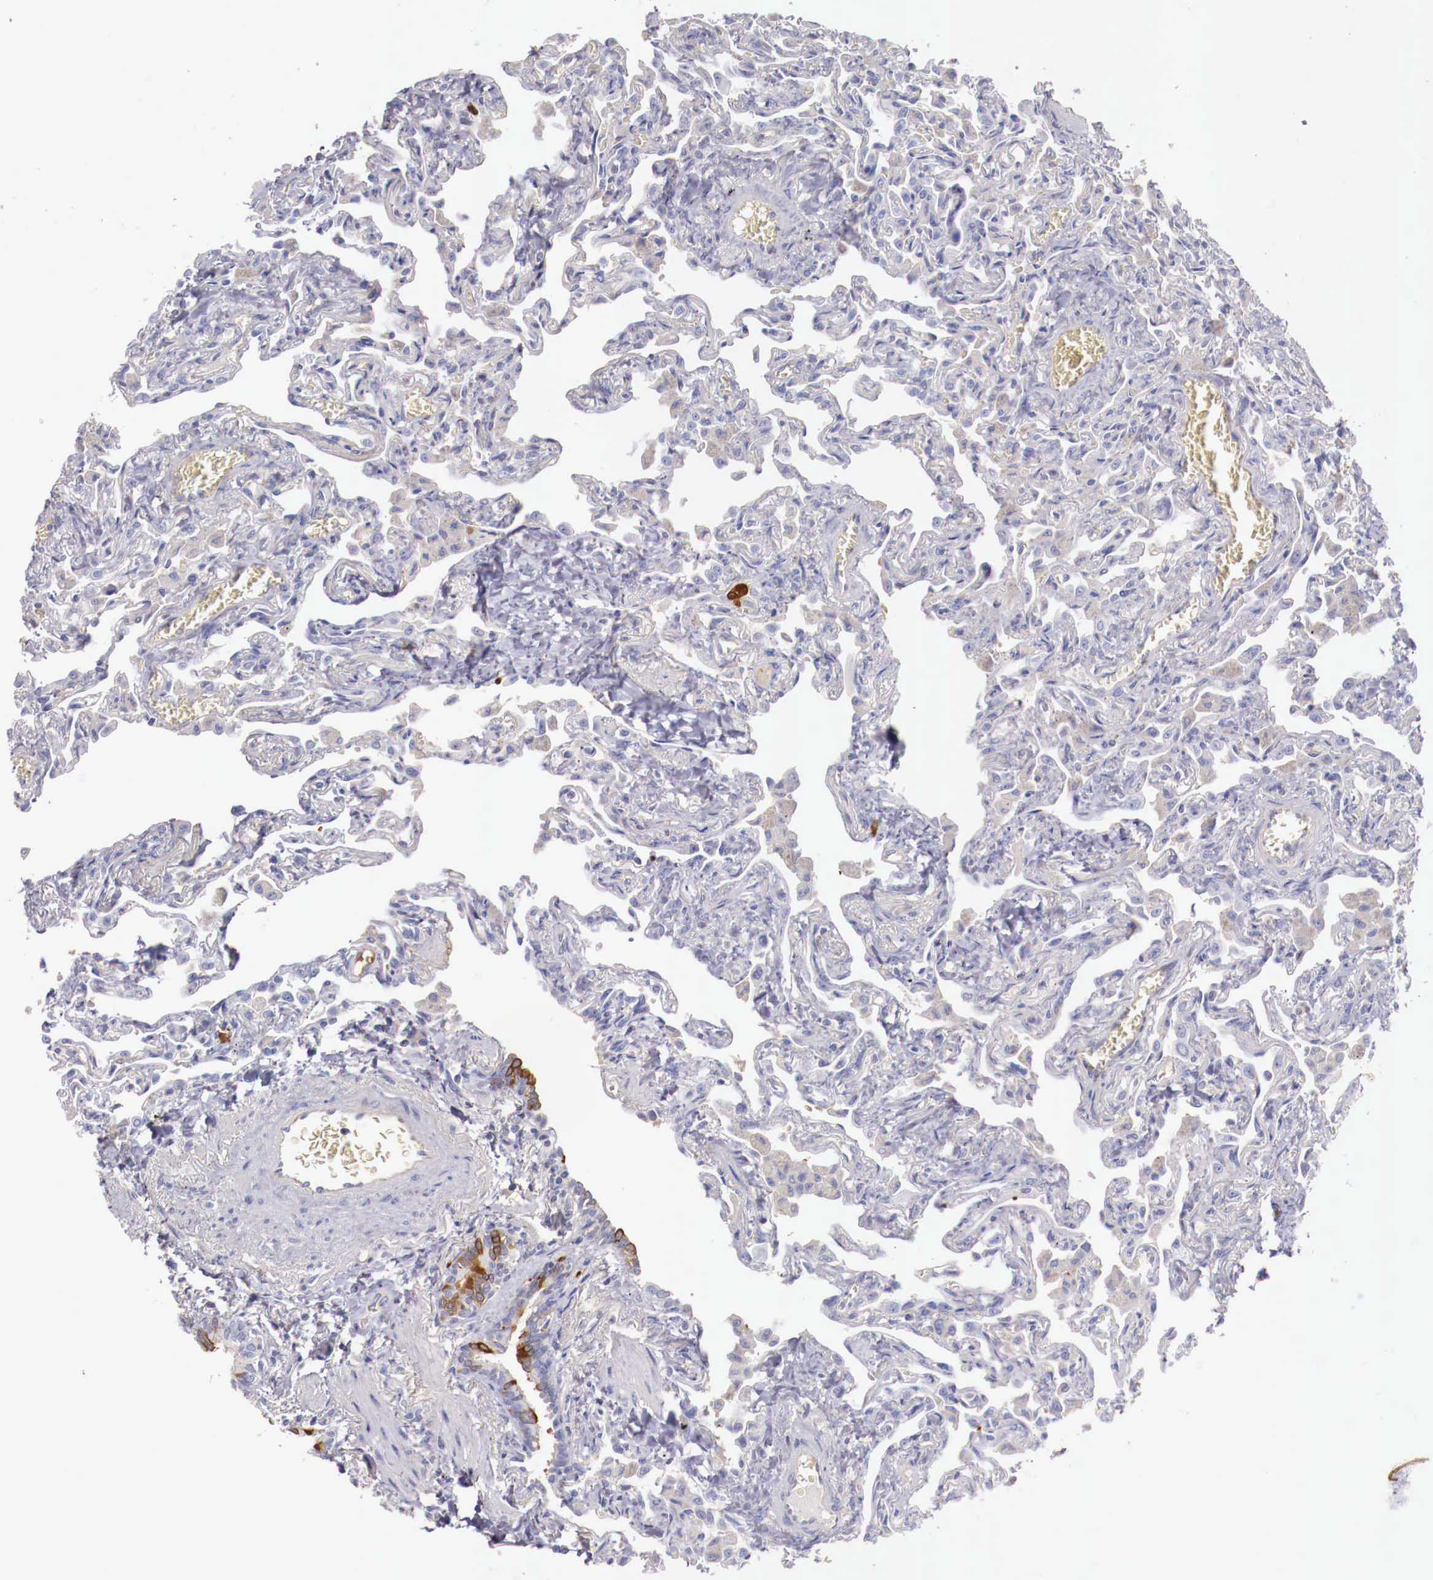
{"staining": {"intensity": "negative", "quantity": "none", "location": "none"}, "tissue": "lung", "cell_type": "Alveolar cells", "image_type": "normal", "snomed": [{"axis": "morphology", "description": "Normal tissue, NOS"}, {"axis": "topography", "description": "Lung"}], "caption": "This is an IHC micrograph of unremarkable human lung. There is no positivity in alveolar cells.", "gene": "PITPNA", "patient": {"sex": "male", "age": 73}}